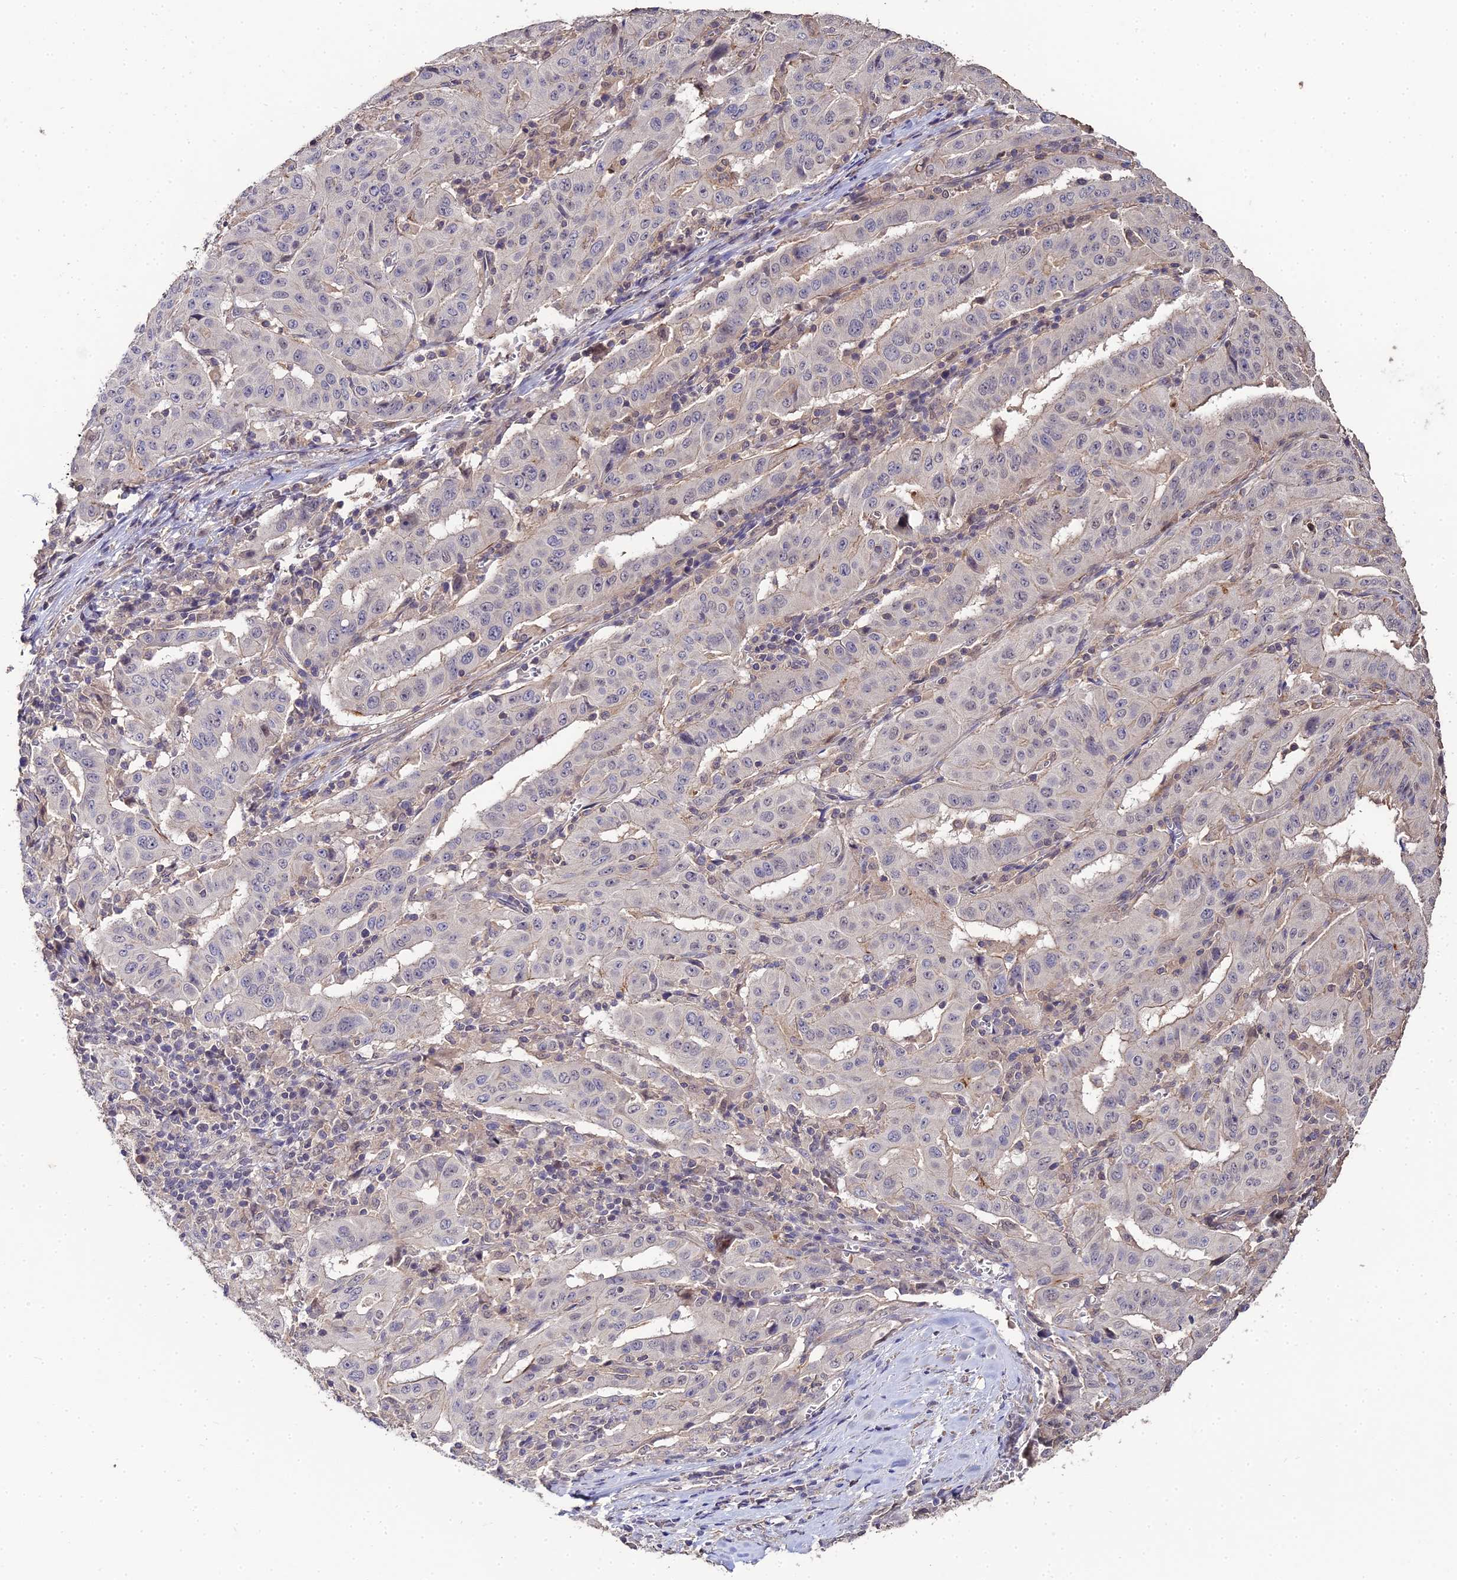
{"staining": {"intensity": "weak", "quantity": "<25%", "location": "cytoplasmic/membranous"}, "tissue": "pancreatic cancer", "cell_type": "Tumor cells", "image_type": "cancer", "snomed": [{"axis": "morphology", "description": "Adenocarcinoma, NOS"}, {"axis": "topography", "description": "Pancreas"}], "caption": "Tumor cells show no significant protein staining in pancreatic cancer.", "gene": "LSM5", "patient": {"sex": "male", "age": 63}}